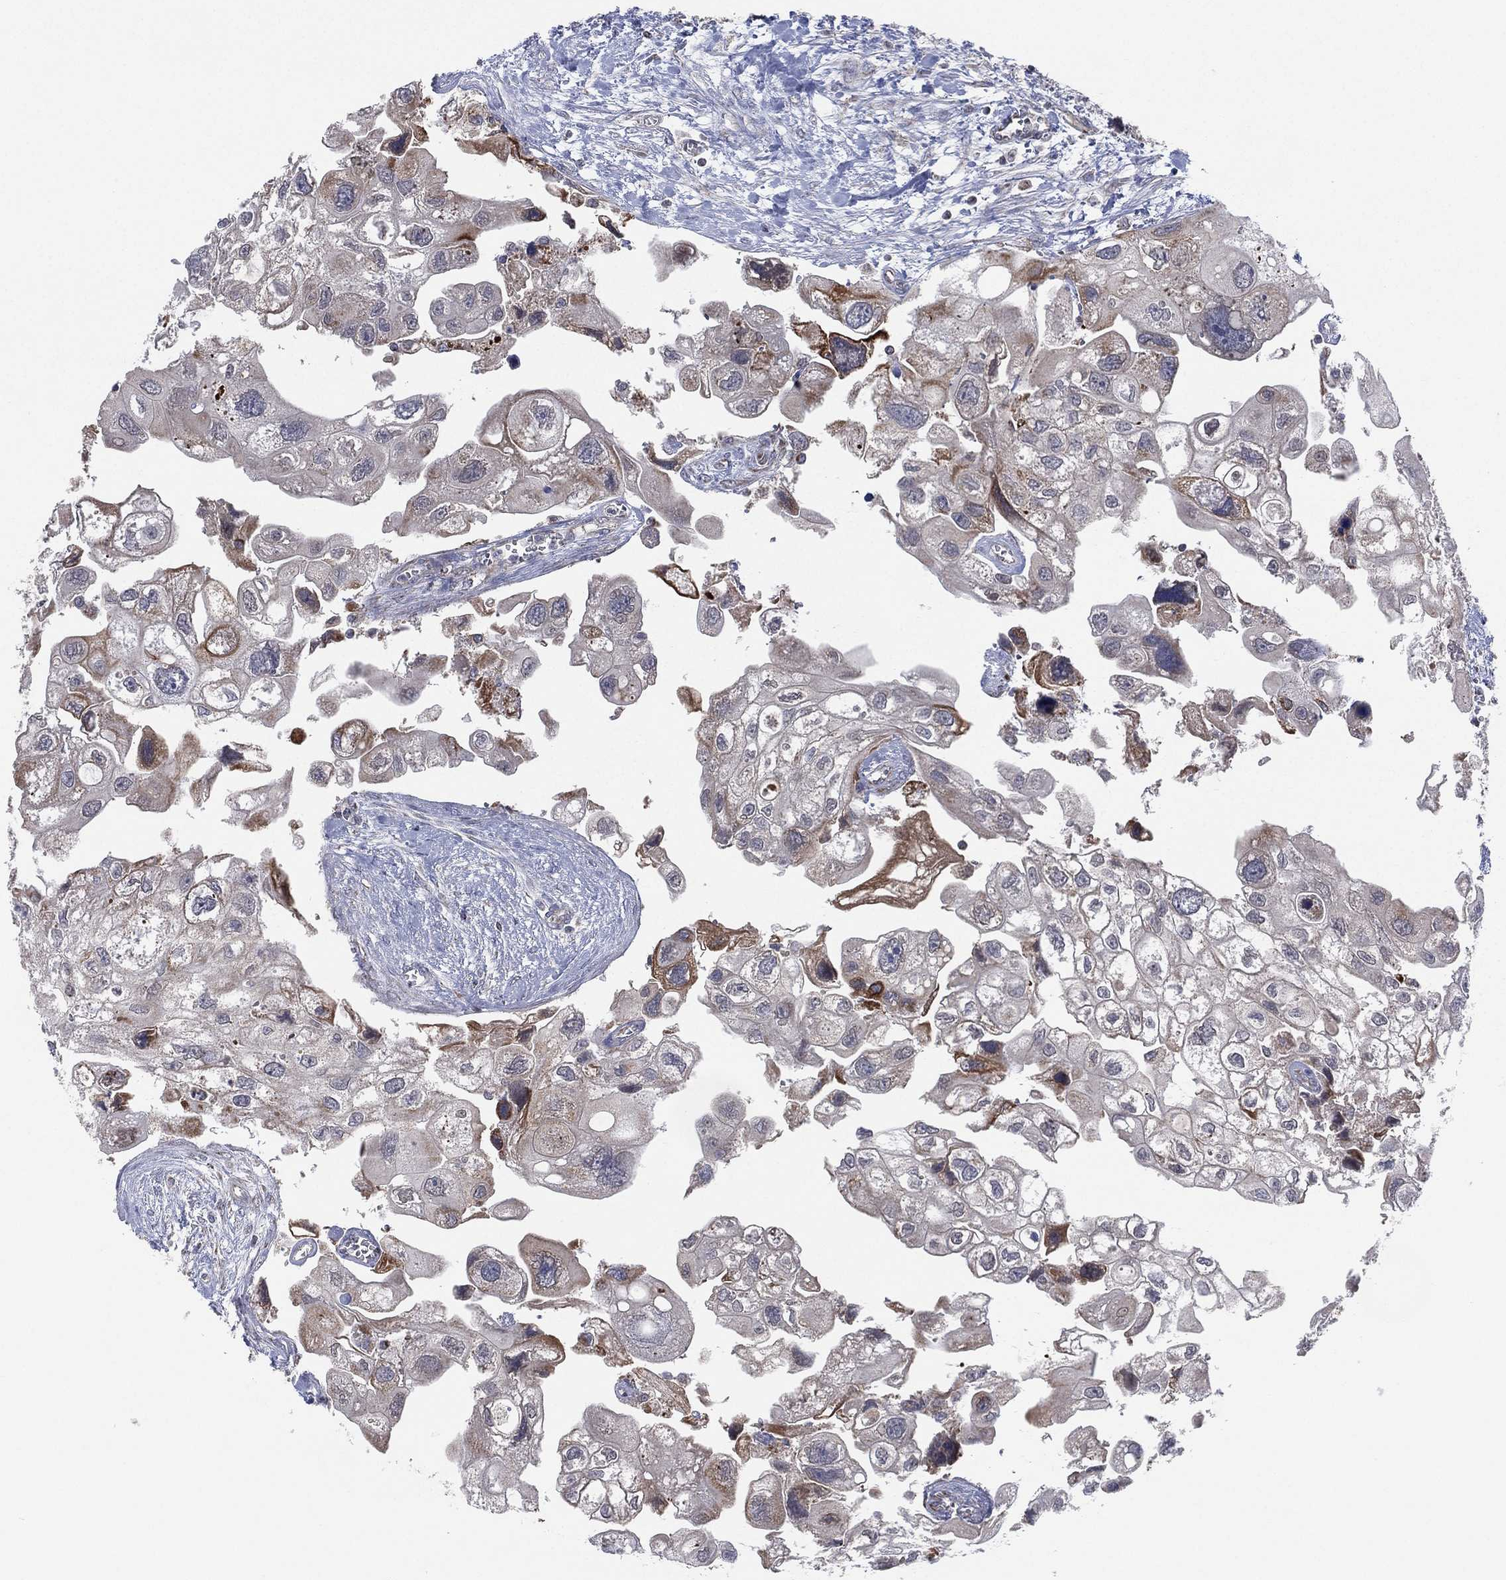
{"staining": {"intensity": "weak", "quantity": "25%-75%", "location": "cytoplasmic/membranous"}, "tissue": "urothelial cancer", "cell_type": "Tumor cells", "image_type": "cancer", "snomed": [{"axis": "morphology", "description": "Urothelial carcinoma, High grade"}, {"axis": "topography", "description": "Urinary bladder"}], "caption": "Weak cytoplasmic/membranous expression is present in approximately 25%-75% of tumor cells in urothelial cancer.", "gene": "PSMG4", "patient": {"sex": "male", "age": 59}}